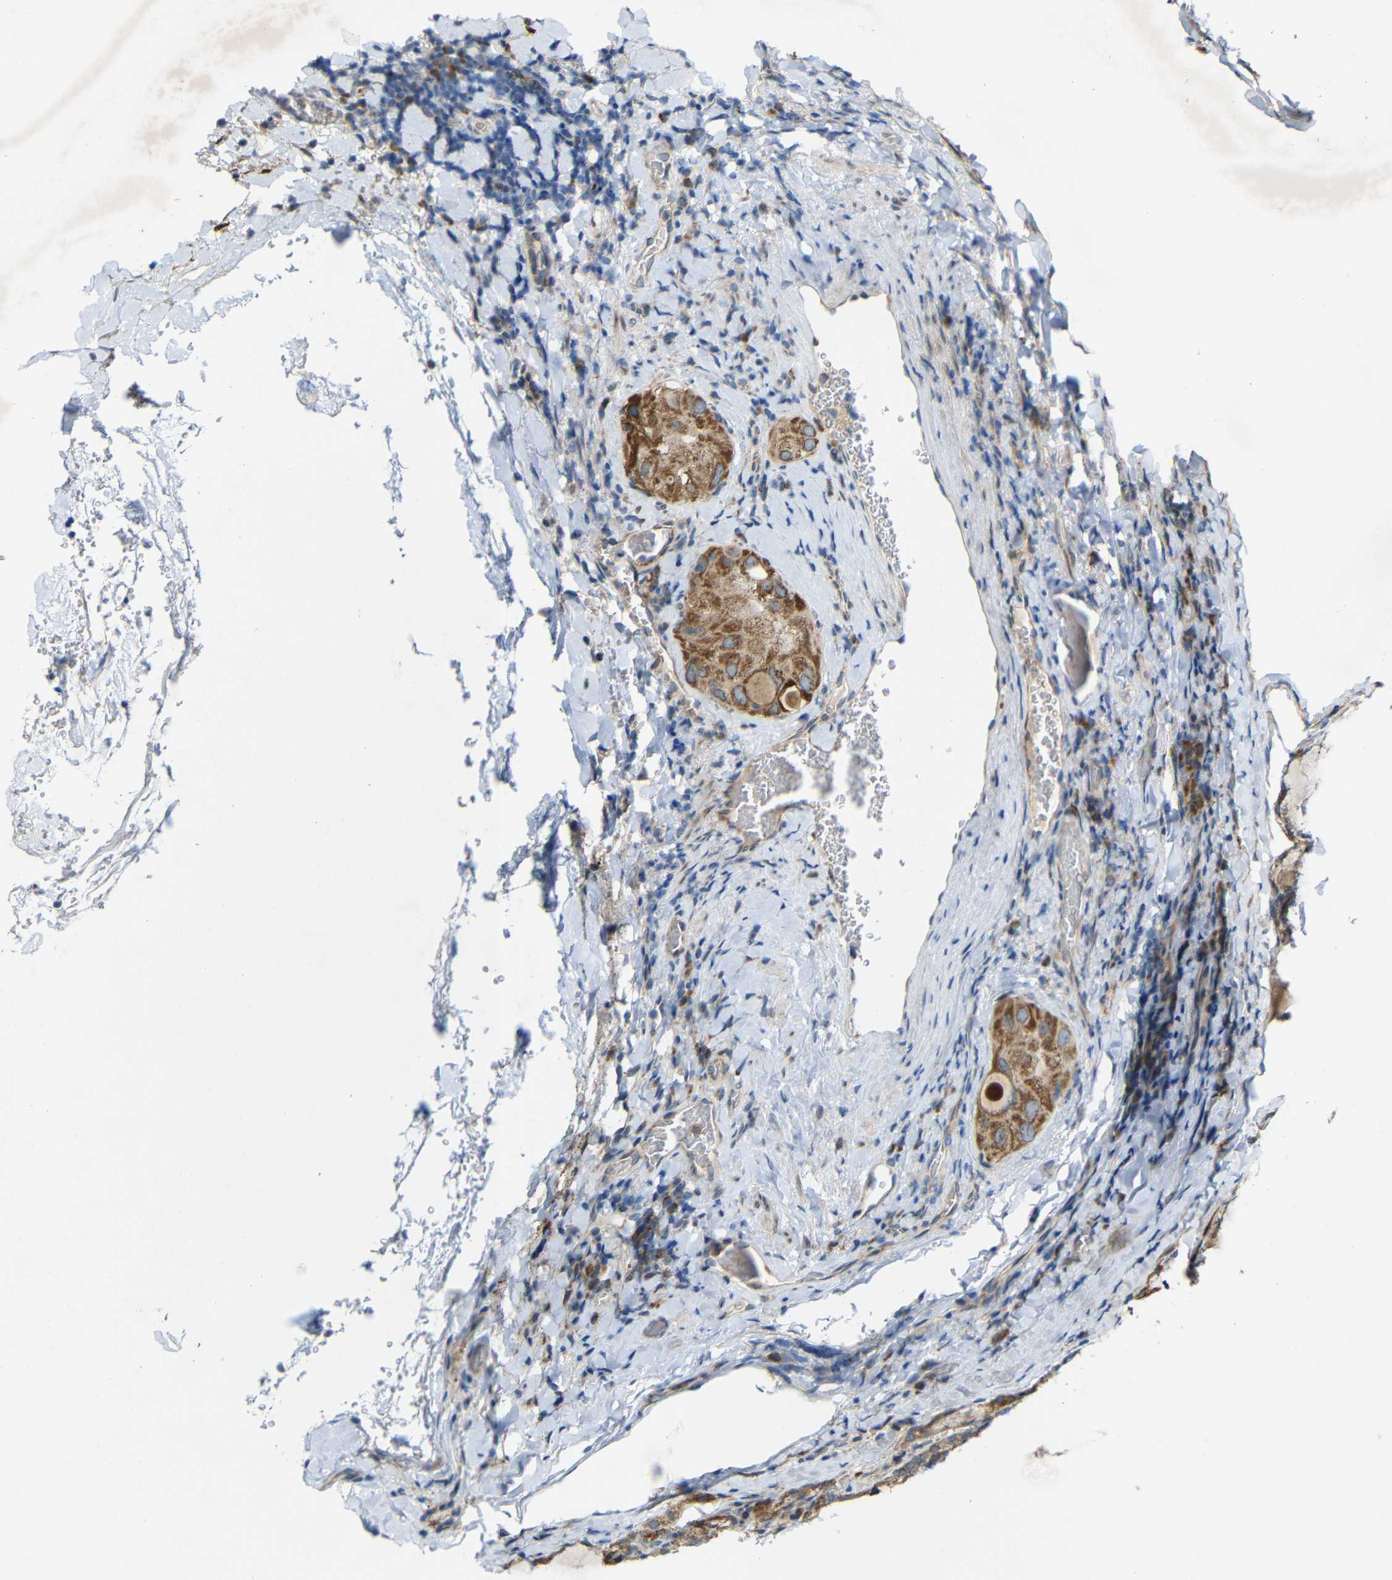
{"staining": {"intensity": "weak", "quantity": ">75%", "location": "cytoplasmic/membranous"}, "tissue": "thyroid cancer", "cell_type": "Tumor cells", "image_type": "cancer", "snomed": [{"axis": "morphology", "description": "Papillary adenocarcinoma, NOS"}, {"axis": "topography", "description": "Thyroid gland"}], "caption": "Immunohistochemistry (IHC) of thyroid cancer (papillary adenocarcinoma) displays low levels of weak cytoplasmic/membranous expression in approximately >75% of tumor cells.", "gene": "TMEM25", "patient": {"sex": "female", "age": 42}}